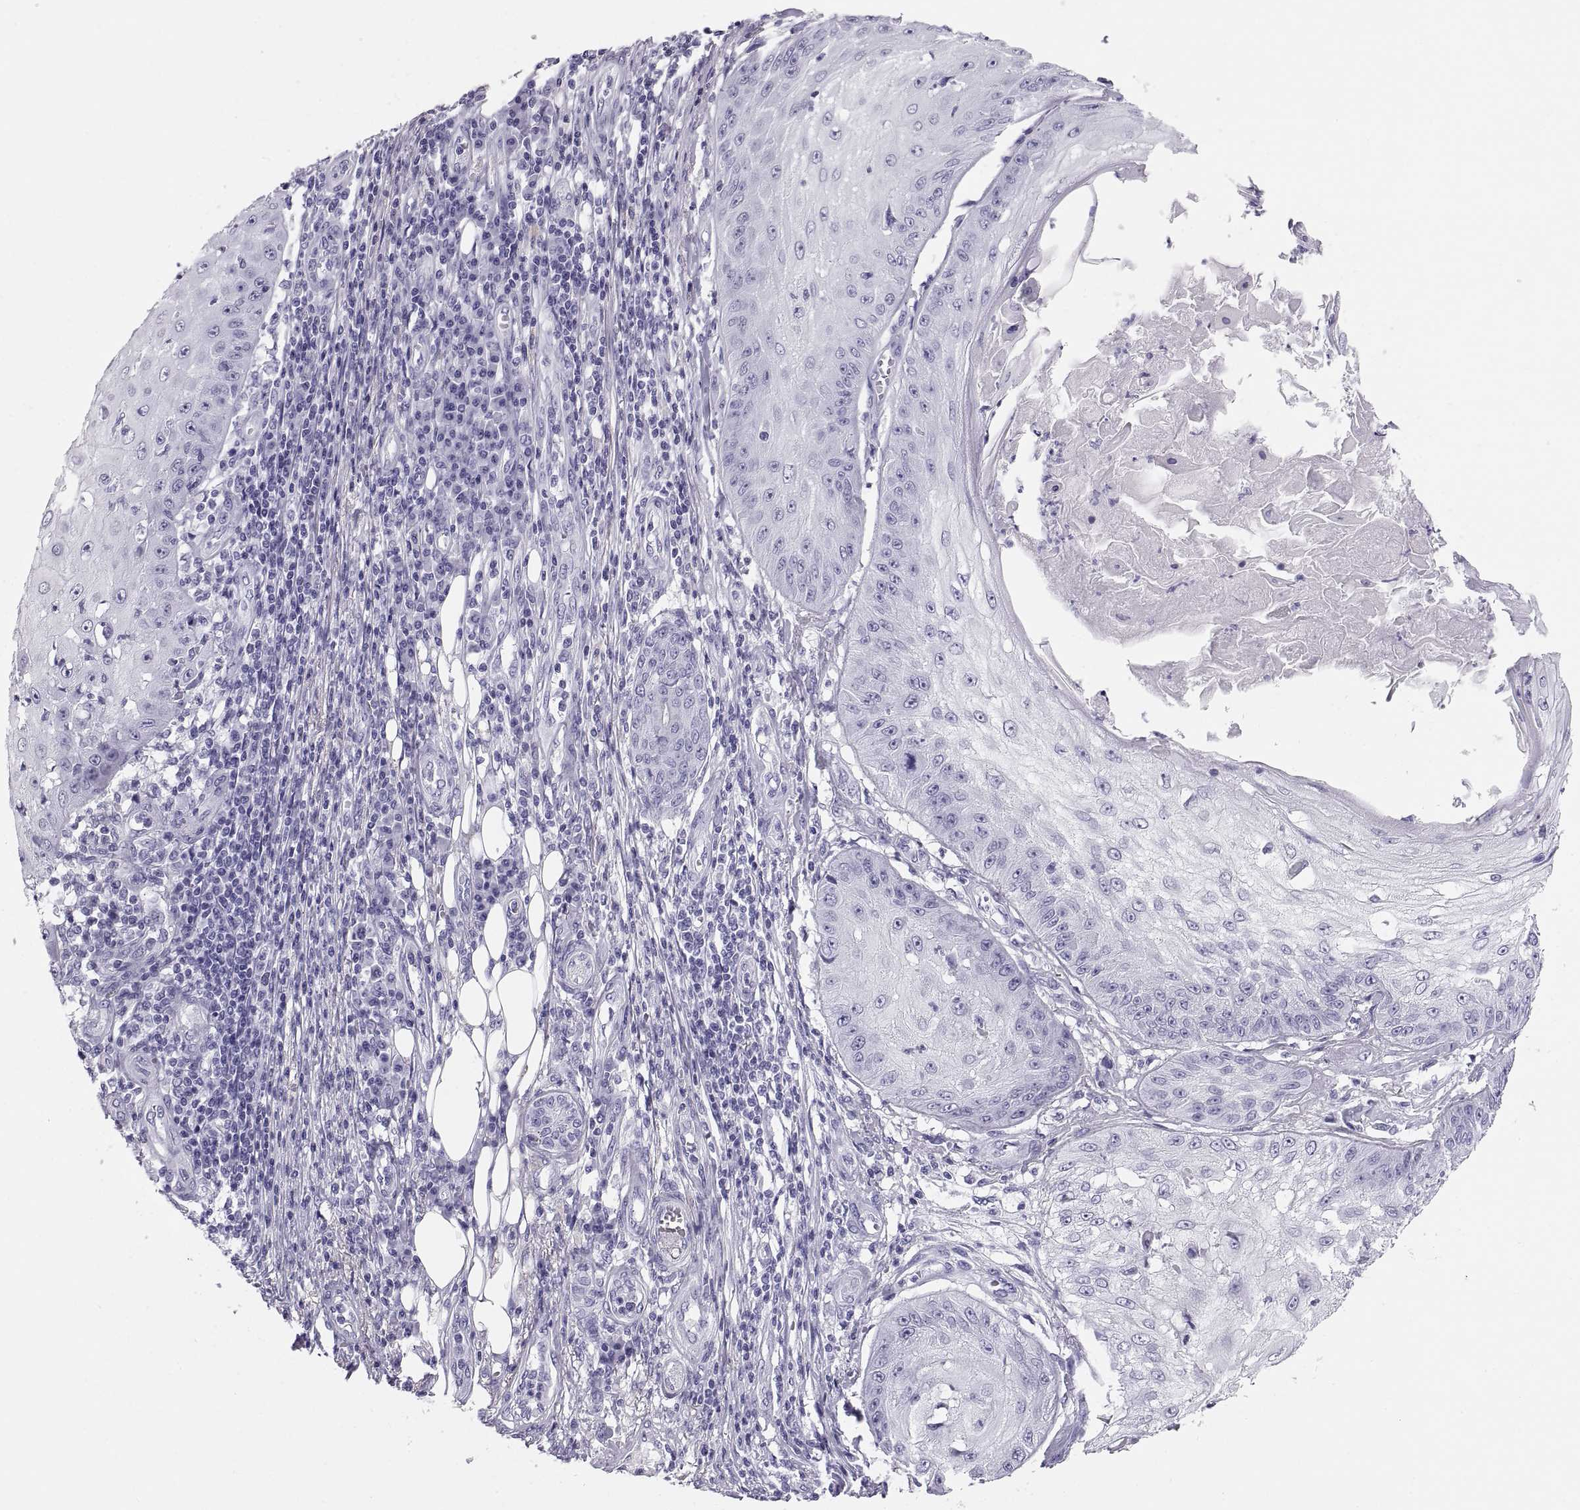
{"staining": {"intensity": "negative", "quantity": "none", "location": "none"}, "tissue": "skin cancer", "cell_type": "Tumor cells", "image_type": "cancer", "snomed": [{"axis": "morphology", "description": "Squamous cell carcinoma, NOS"}, {"axis": "topography", "description": "Skin"}], "caption": "Skin cancer was stained to show a protein in brown. There is no significant positivity in tumor cells.", "gene": "PAX2", "patient": {"sex": "male", "age": 70}}